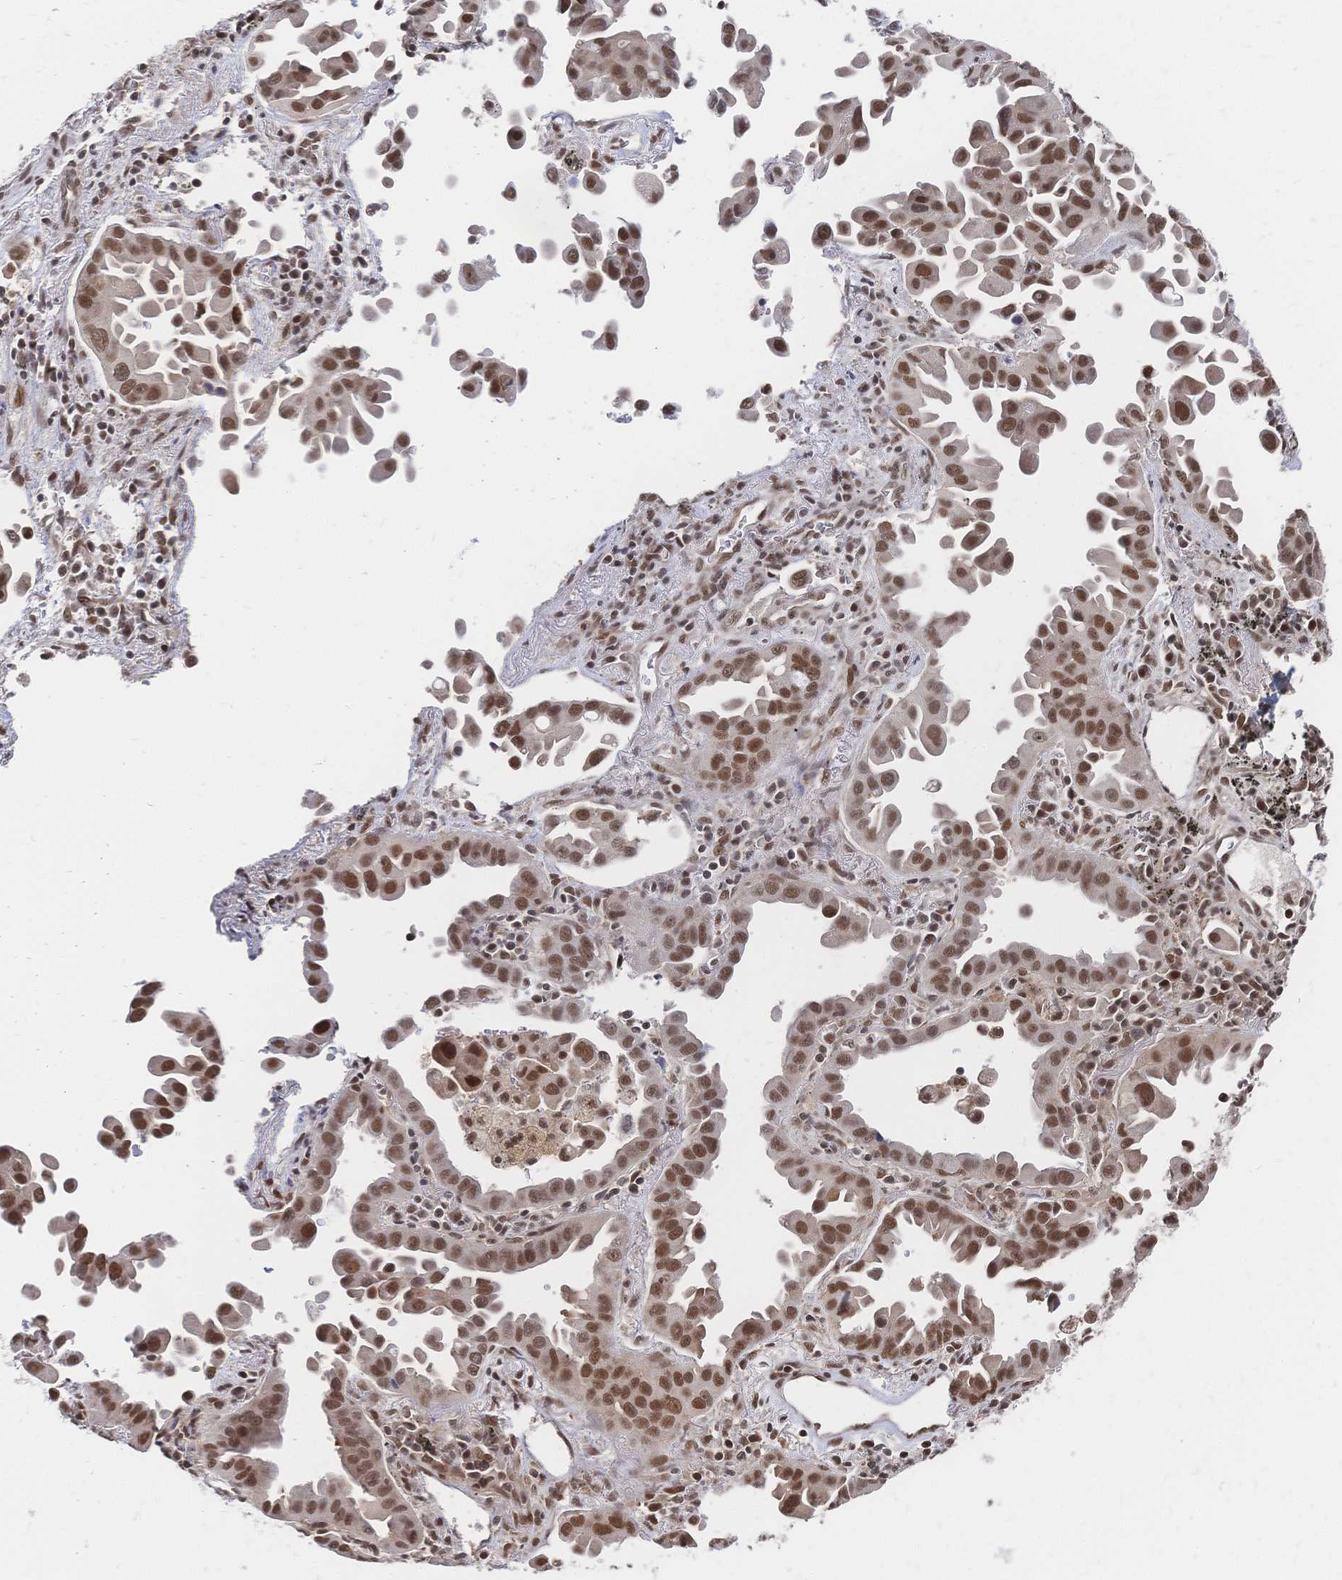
{"staining": {"intensity": "moderate", "quantity": ">75%", "location": "nuclear"}, "tissue": "lung cancer", "cell_type": "Tumor cells", "image_type": "cancer", "snomed": [{"axis": "morphology", "description": "Adenocarcinoma, NOS"}, {"axis": "topography", "description": "Lung"}], "caption": "Human lung cancer (adenocarcinoma) stained for a protein (brown) shows moderate nuclear positive positivity in about >75% of tumor cells.", "gene": "NELFA", "patient": {"sex": "male", "age": 68}}